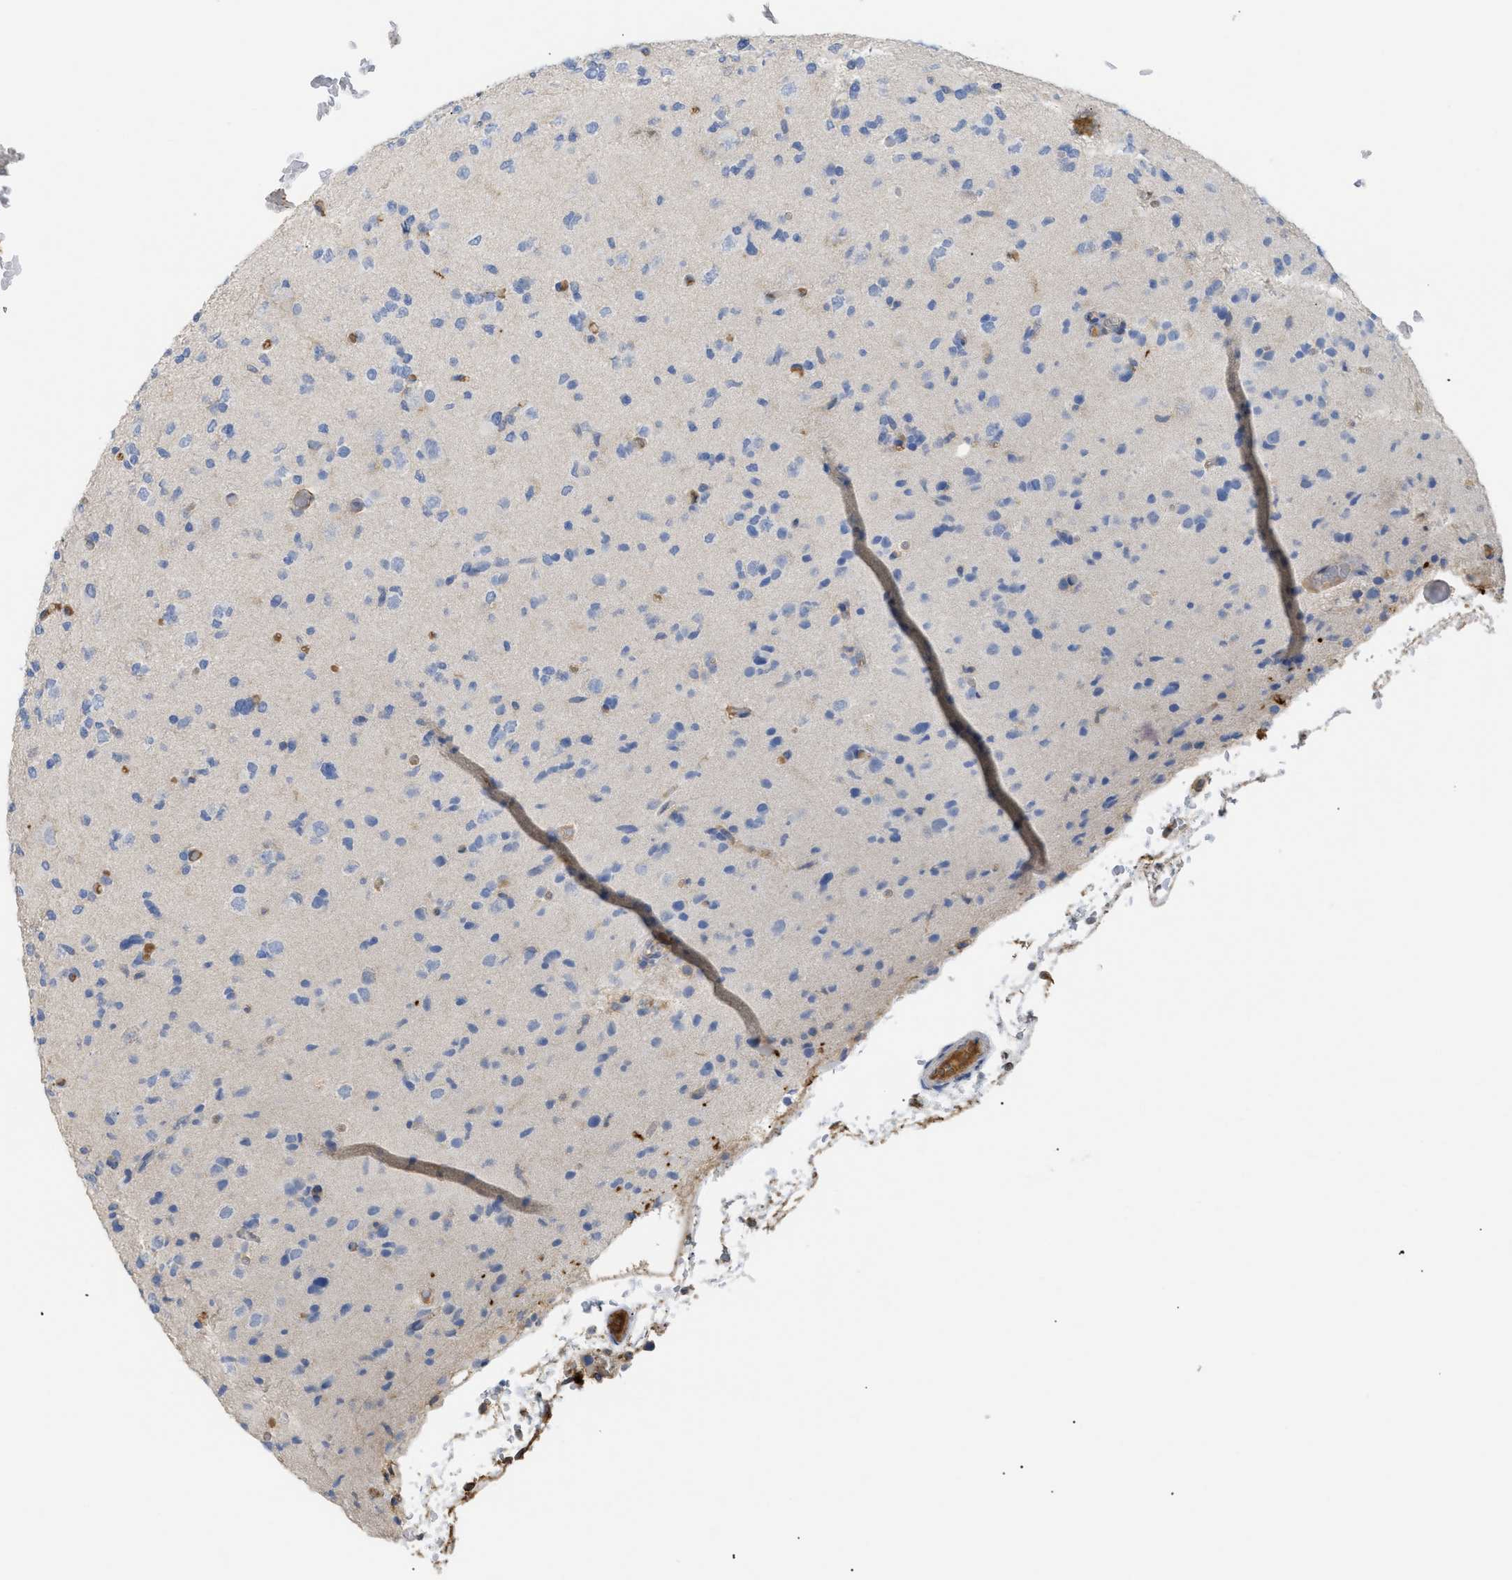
{"staining": {"intensity": "negative", "quantity": "none", "location": "none"}, "tissue": "glioma", "cell_type": "Tumor cells", "image_type": "cancer", "snomed": [{"axis": "morphology", "description": "Glioma, malignant, Low grade"}, {"axis": "topography", "description": "Brain"}], "caption": "The image shows no significant staining in tumor cells of glioma.", "gene": "ANXA4", "patient": {"sex": "female", "age": 22}}